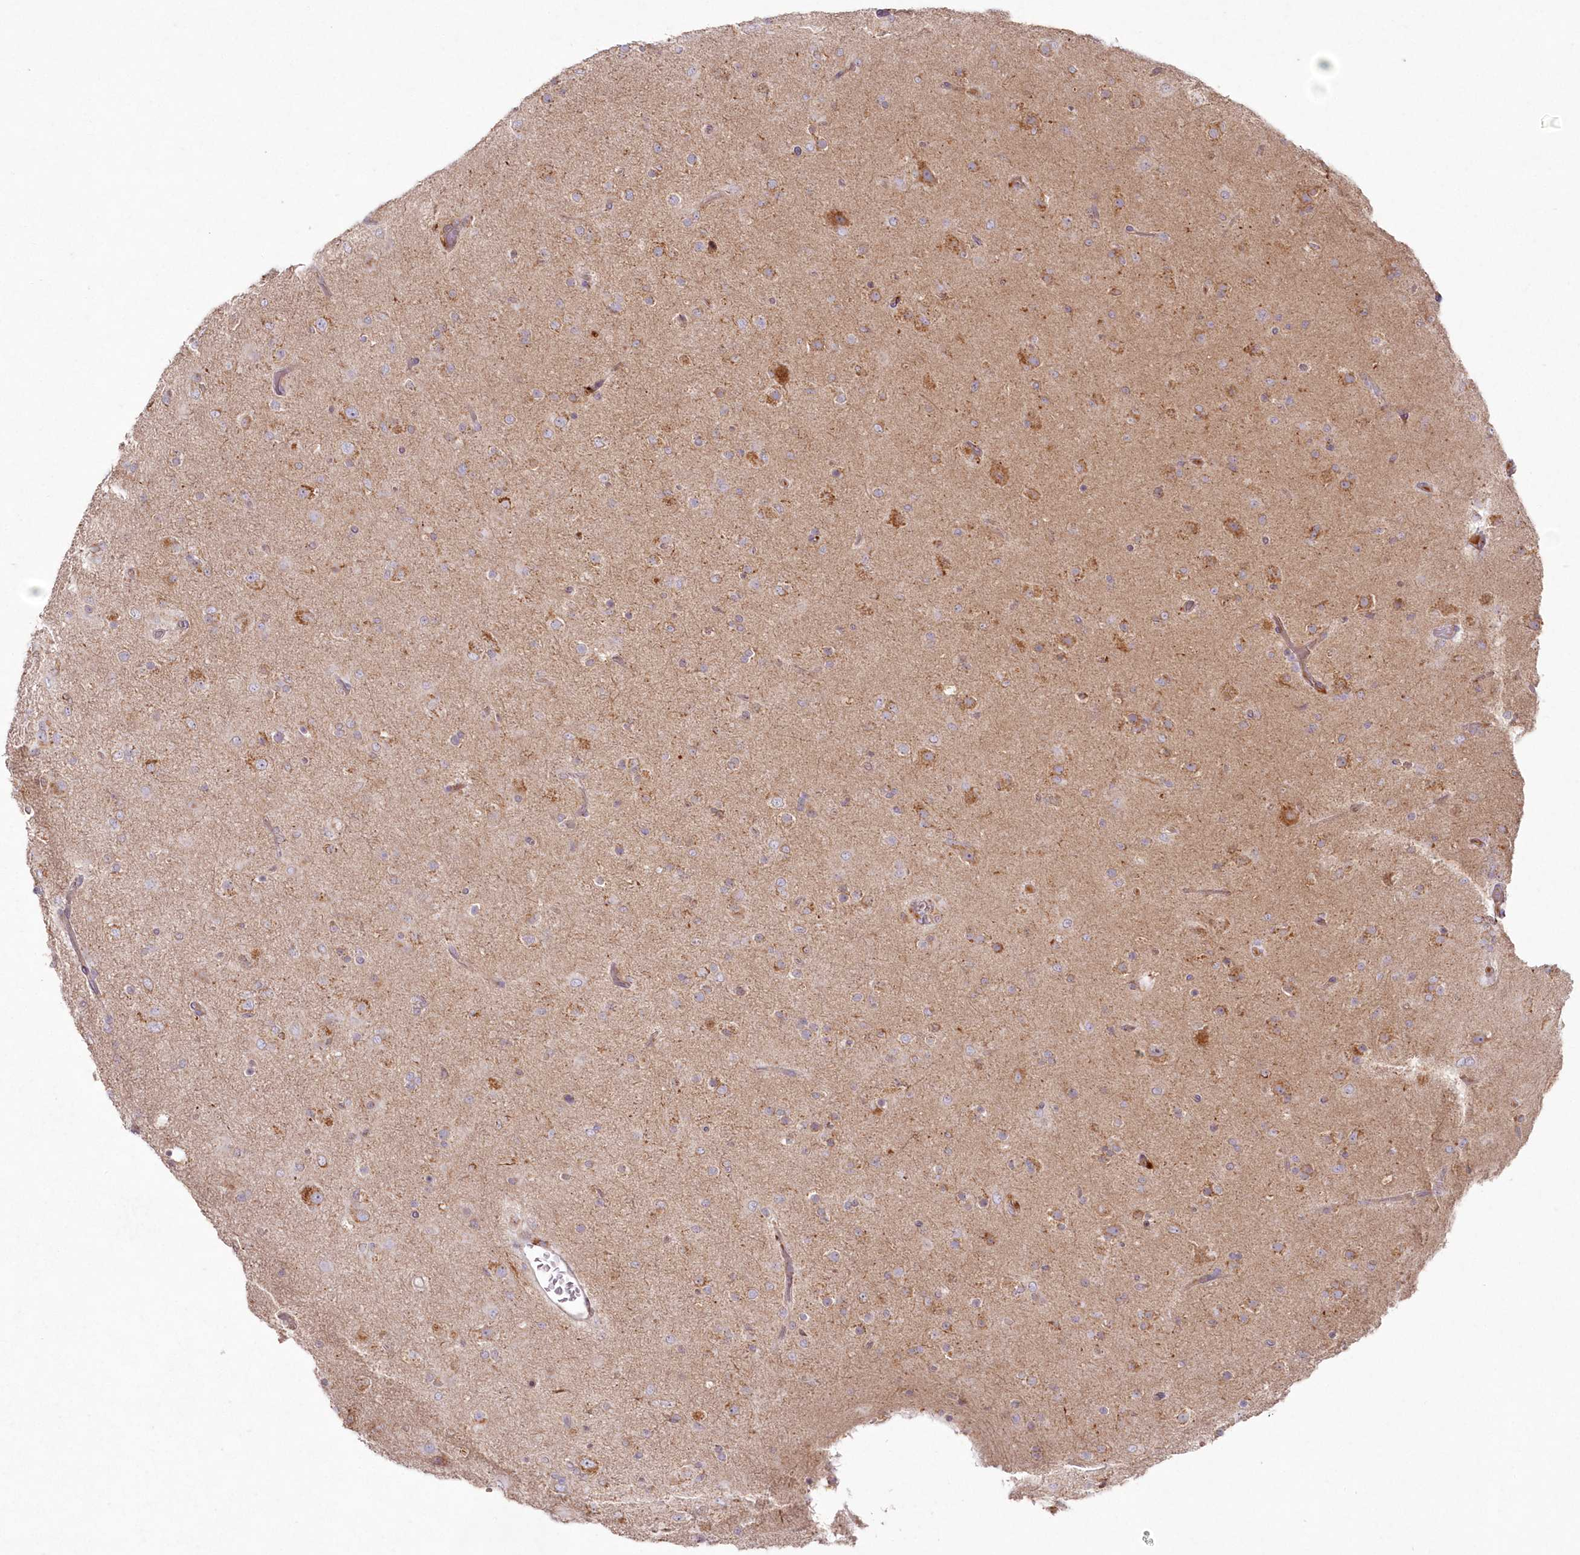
{"staining": {"intensity": "negative", "quantity": "none", "location": "none"}, "tissue": "glioma", "cell_type": "Tumor cells", "image_type": "cancer", "snomed": [{"axis": "morphology", "description": "Glioma, malignant, Low grade"}, {"axis": "topography", "description": "Brain"}], "caption": "Glioma stained for a protein using immunohistochemistry (IHC) demonstrates no staining tumor cells.", "gene": "ARSB", "patient": {"sex": "male", "age": 65}}